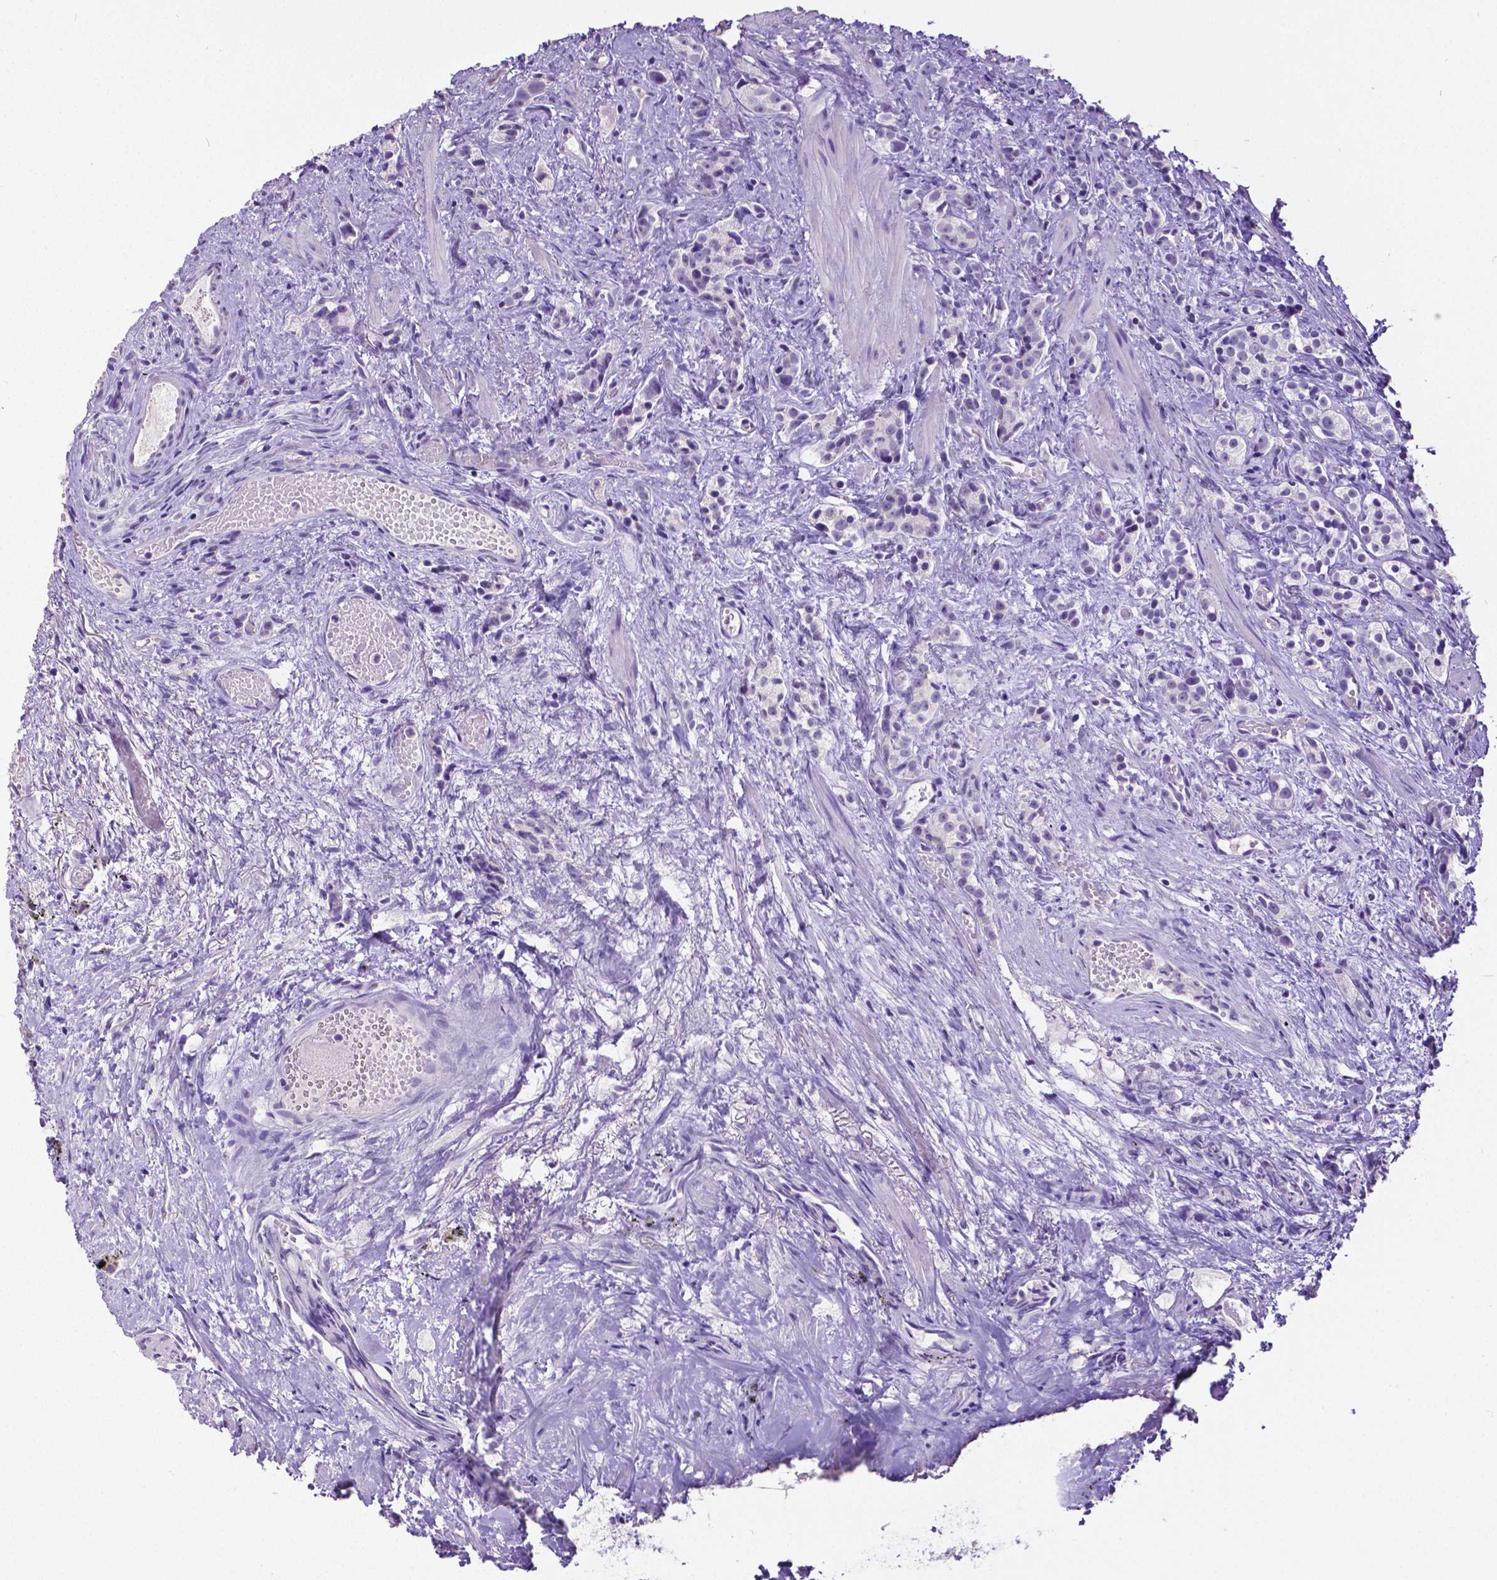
{"staining": {"intensity": "negative", "quantity": "none", "location": "none"}, "tissue": "prostate cancer", "cell_type": "Tumor cells", "image_type": "cancer", "snomed": [{"axis": "morphology", "description": "Adenocarcinoma, High grade"}, {"axis": "topography", "description": "Prostate"}], "caption": "Tumor cells are negative for protein expression in human prostate adenocarcinoma (high-grade).", "gene": "SATB2", "patient": {"sex": "male", "age": 53}}